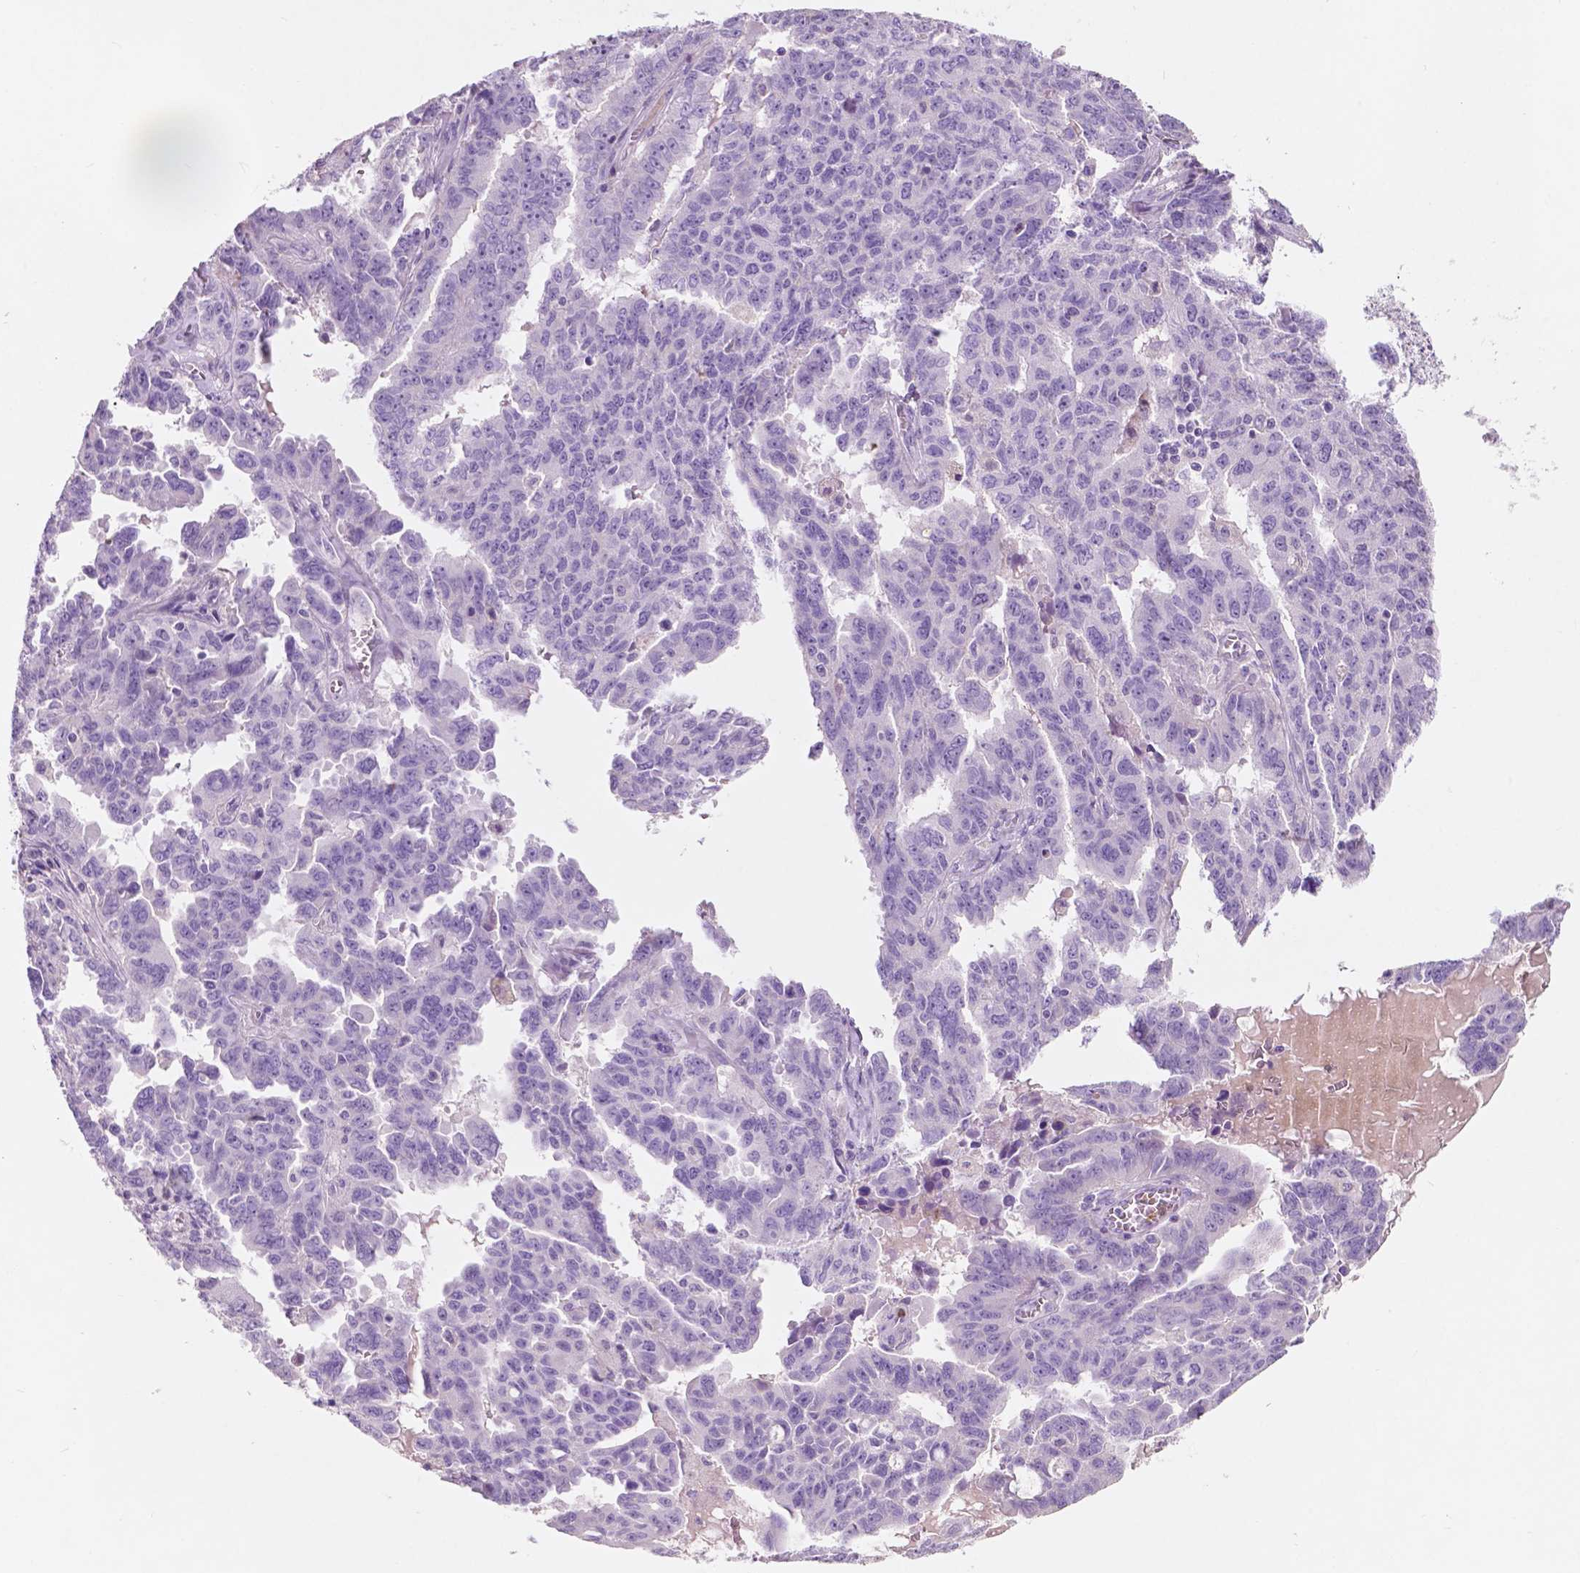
{"staining": {"intensity": "negative", "quantity": "none", "location": "none"}, "tissue": "ovarian cancer", "cell_type": "Tumor cells", "image_type": "cancer", "snomed": [{"axis": "morphology", "description": "Adenocarcinoma, NOS"}, {"axis": "morphology", "description": "Carcinoma, endometroid"}, {"axis": "topography", "description": "Ovary"}], "caption": "Adenocarcinoma (ovarian) stained for a protein using immunohistochemistry displays no positivity tumor cells.", "gene": "CUZD1", "patient": {"sex": "female", "age": 72}}